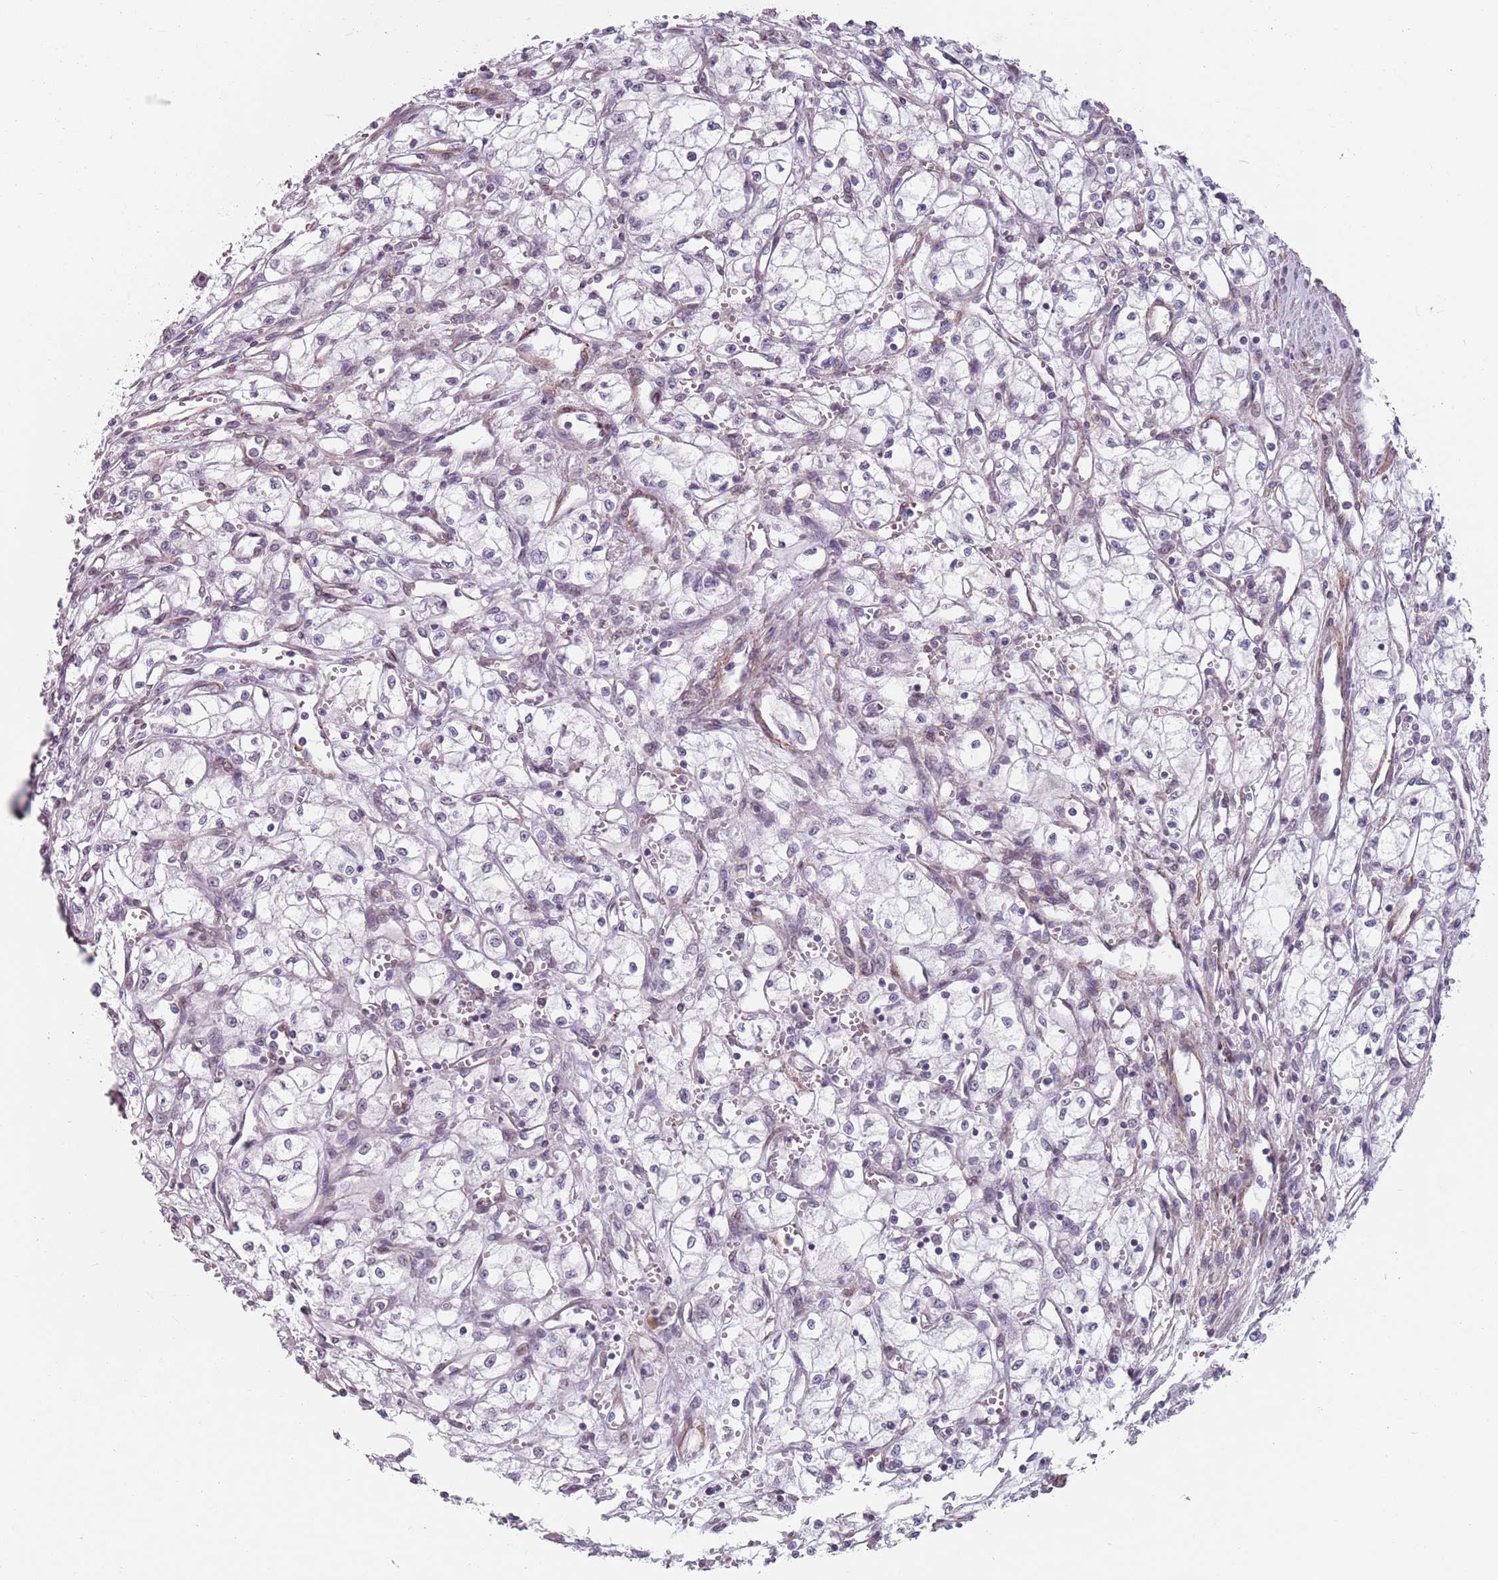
{"staining": {"intensity": "negative", "quantity": "none", "location": "none"}, "tissue": "renal cancer", "cell_type": "Tumor cells", "image_type": "cancer", "snomed": [{"axis": "morphology", "description": "Adenocarcinoma, NOS"}, {"axis": "topography", "description": "Kidney"}], "caption": "Renal adenocarcinoma was stained to show a protein in brown. There is no significant staining in tumor cells.", "gene": "TMC4", "patient": {"sex": "male", "age": 59}}